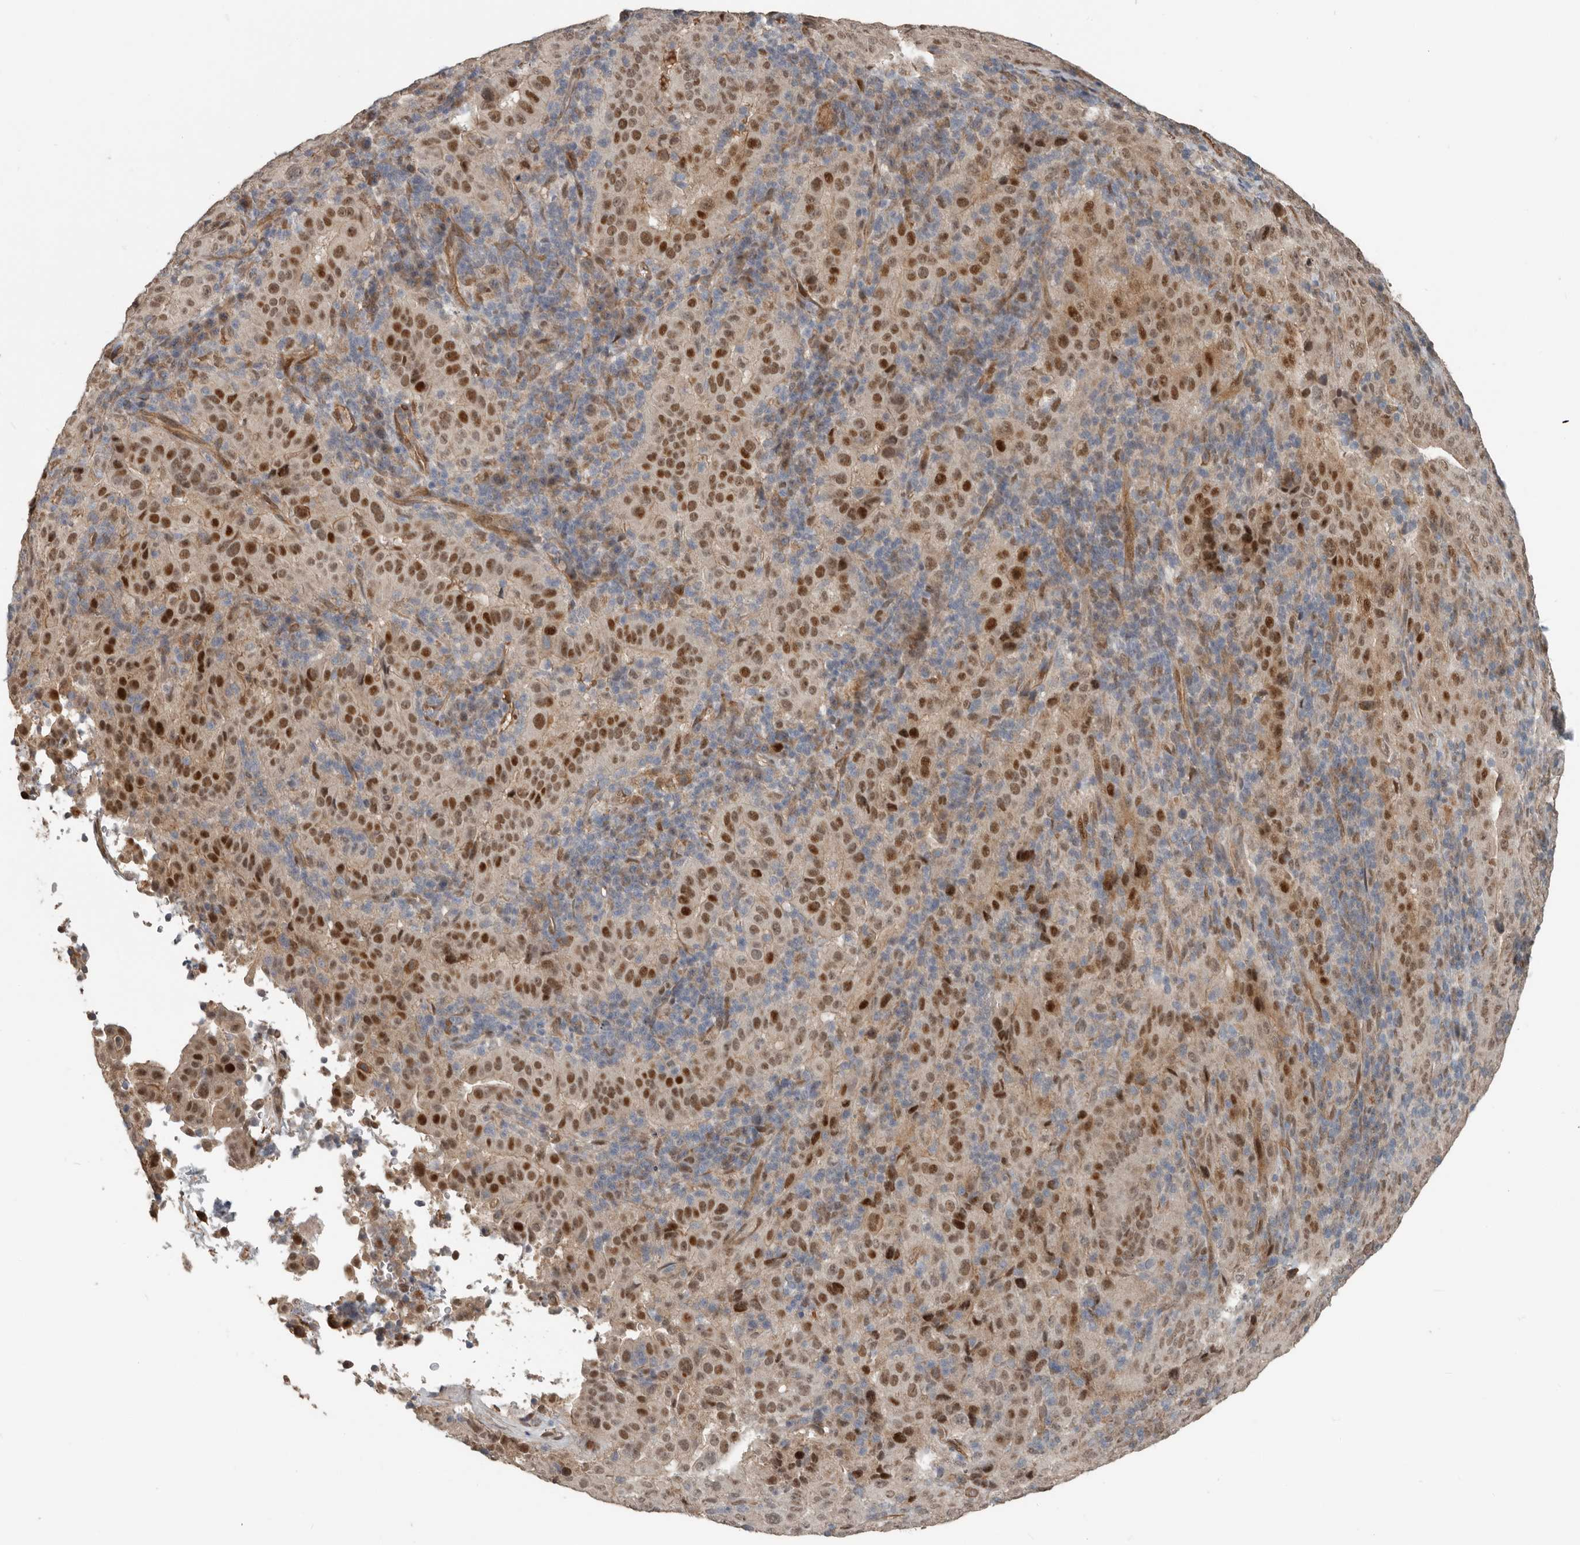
{"staining": {"intensity": "strong", "quantity": "25%-75%", "location": "nuclear"}, "tissue": "pancreatic cancer", "cell_type": "Tumor cells", "image_type": "cancer", "snomed": [{"axis": "morphology", "description": "Adenocarcinoma, NOS"}, {"axis": "topography", "description": "Pancreas"}], "caption": "Immunohistochemistry staining of pancreatic adenocarcinoma, which displays high levels of strong nuclear positivity in about 25%-75% of tumor cells indicating strong nuclear protein expression. The staining was performed using DAB (brown) for protein detection and nuclei were counterstained in hematoxylin (blue).", "gene": "YOD1", "patient": {"sex": "male", "age": 63}}